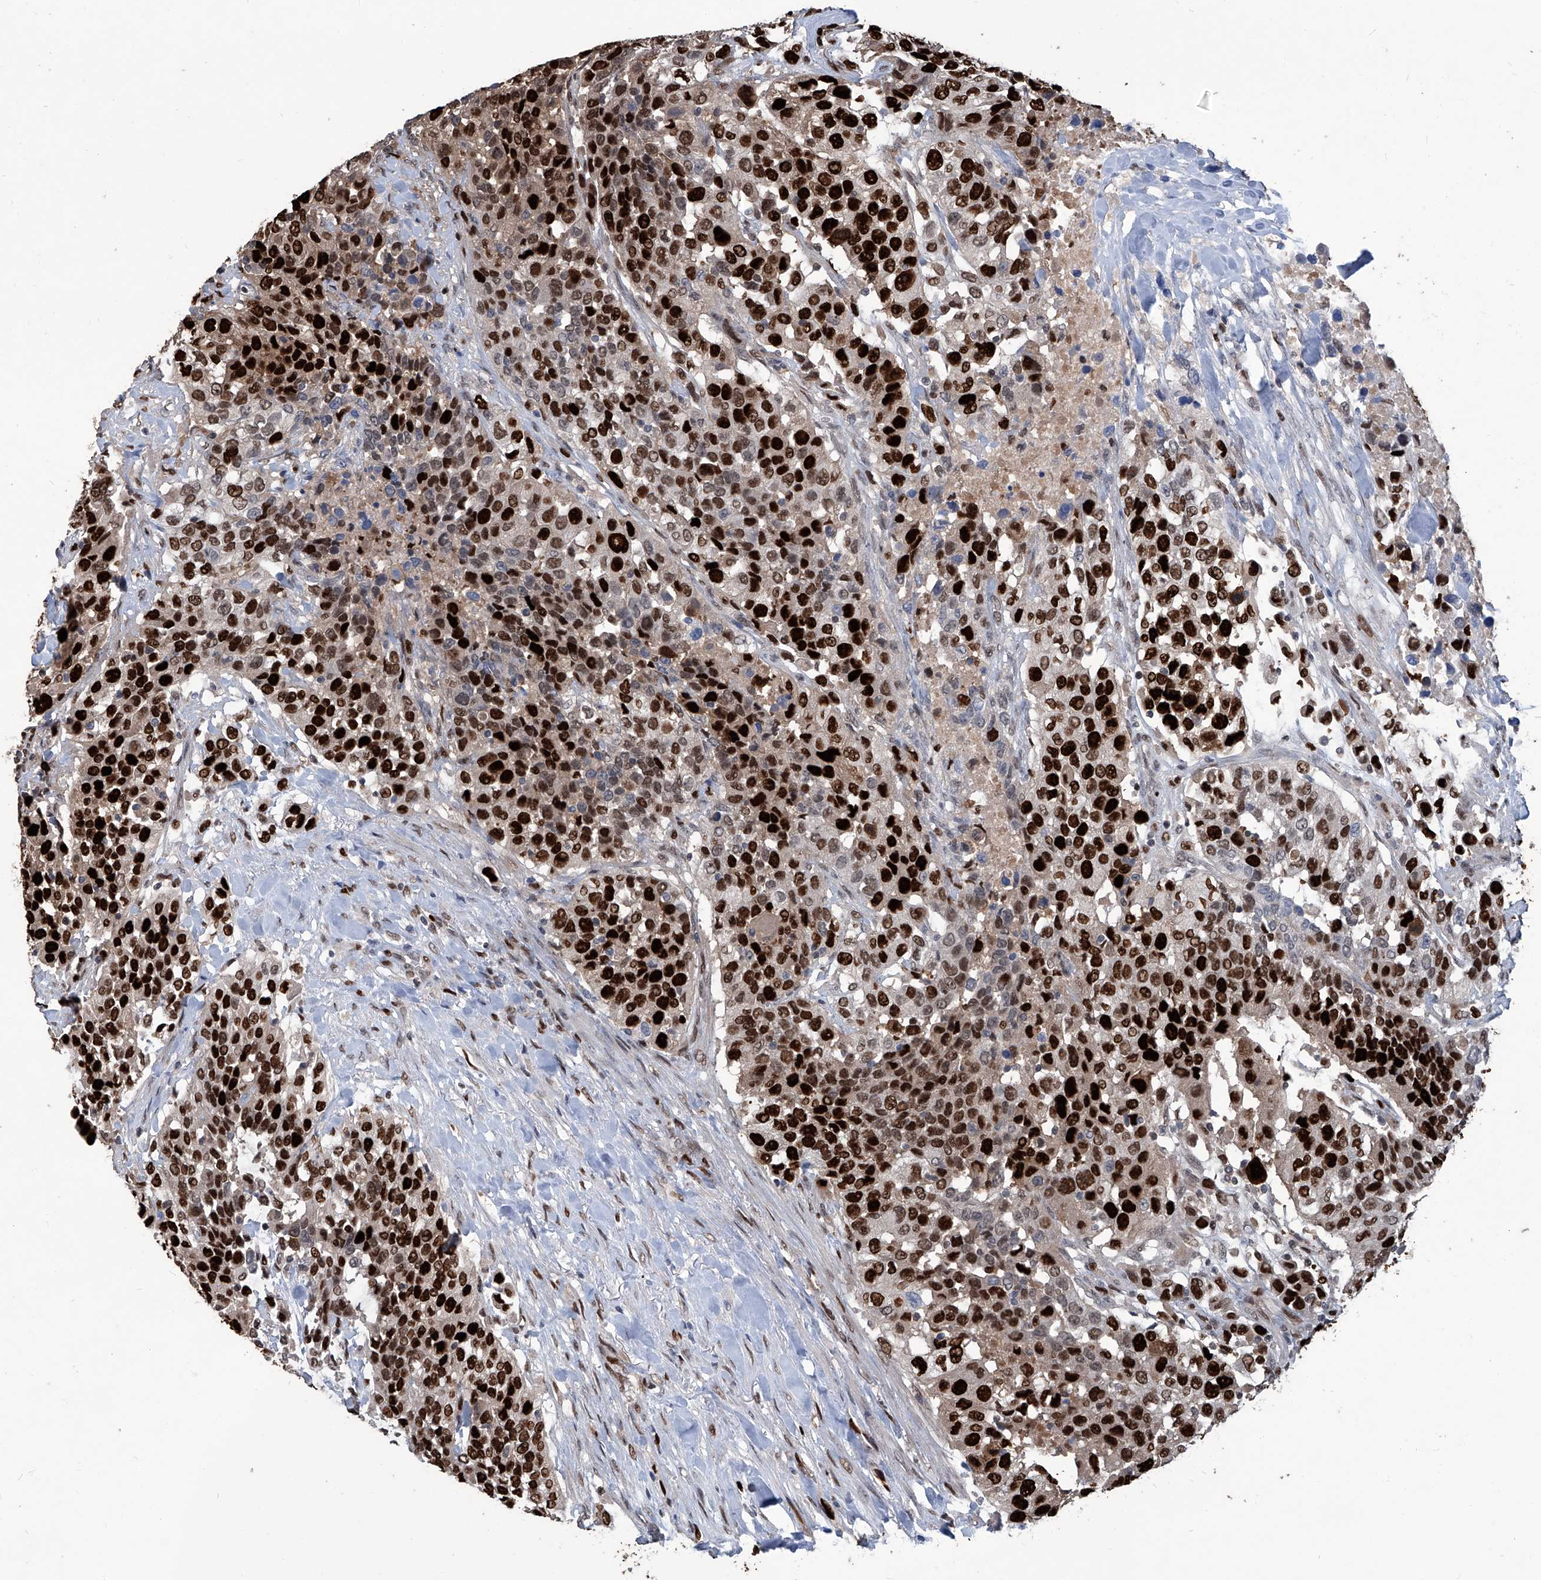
{"staining": {"intensity": "strong", "quantity": ">75%", "location": "nuclear"}, "tissue": "urothelial cancer", "cell_type": "Tumor cells", "image_type": "cancer", "snomed": [{"axis": "morphology", "description": "Urothelial carcinoma, High grade"}, {"axis": "topography", "description": "Urinary bladder"}], "caption": "About >75% of tumor cells in urothelial cancer reveal strong nuclear protein positivity as visualized by brown immunohistochemical staining.", "gene": "PCNA", "patient": {"sex": "female", "age": 80}}